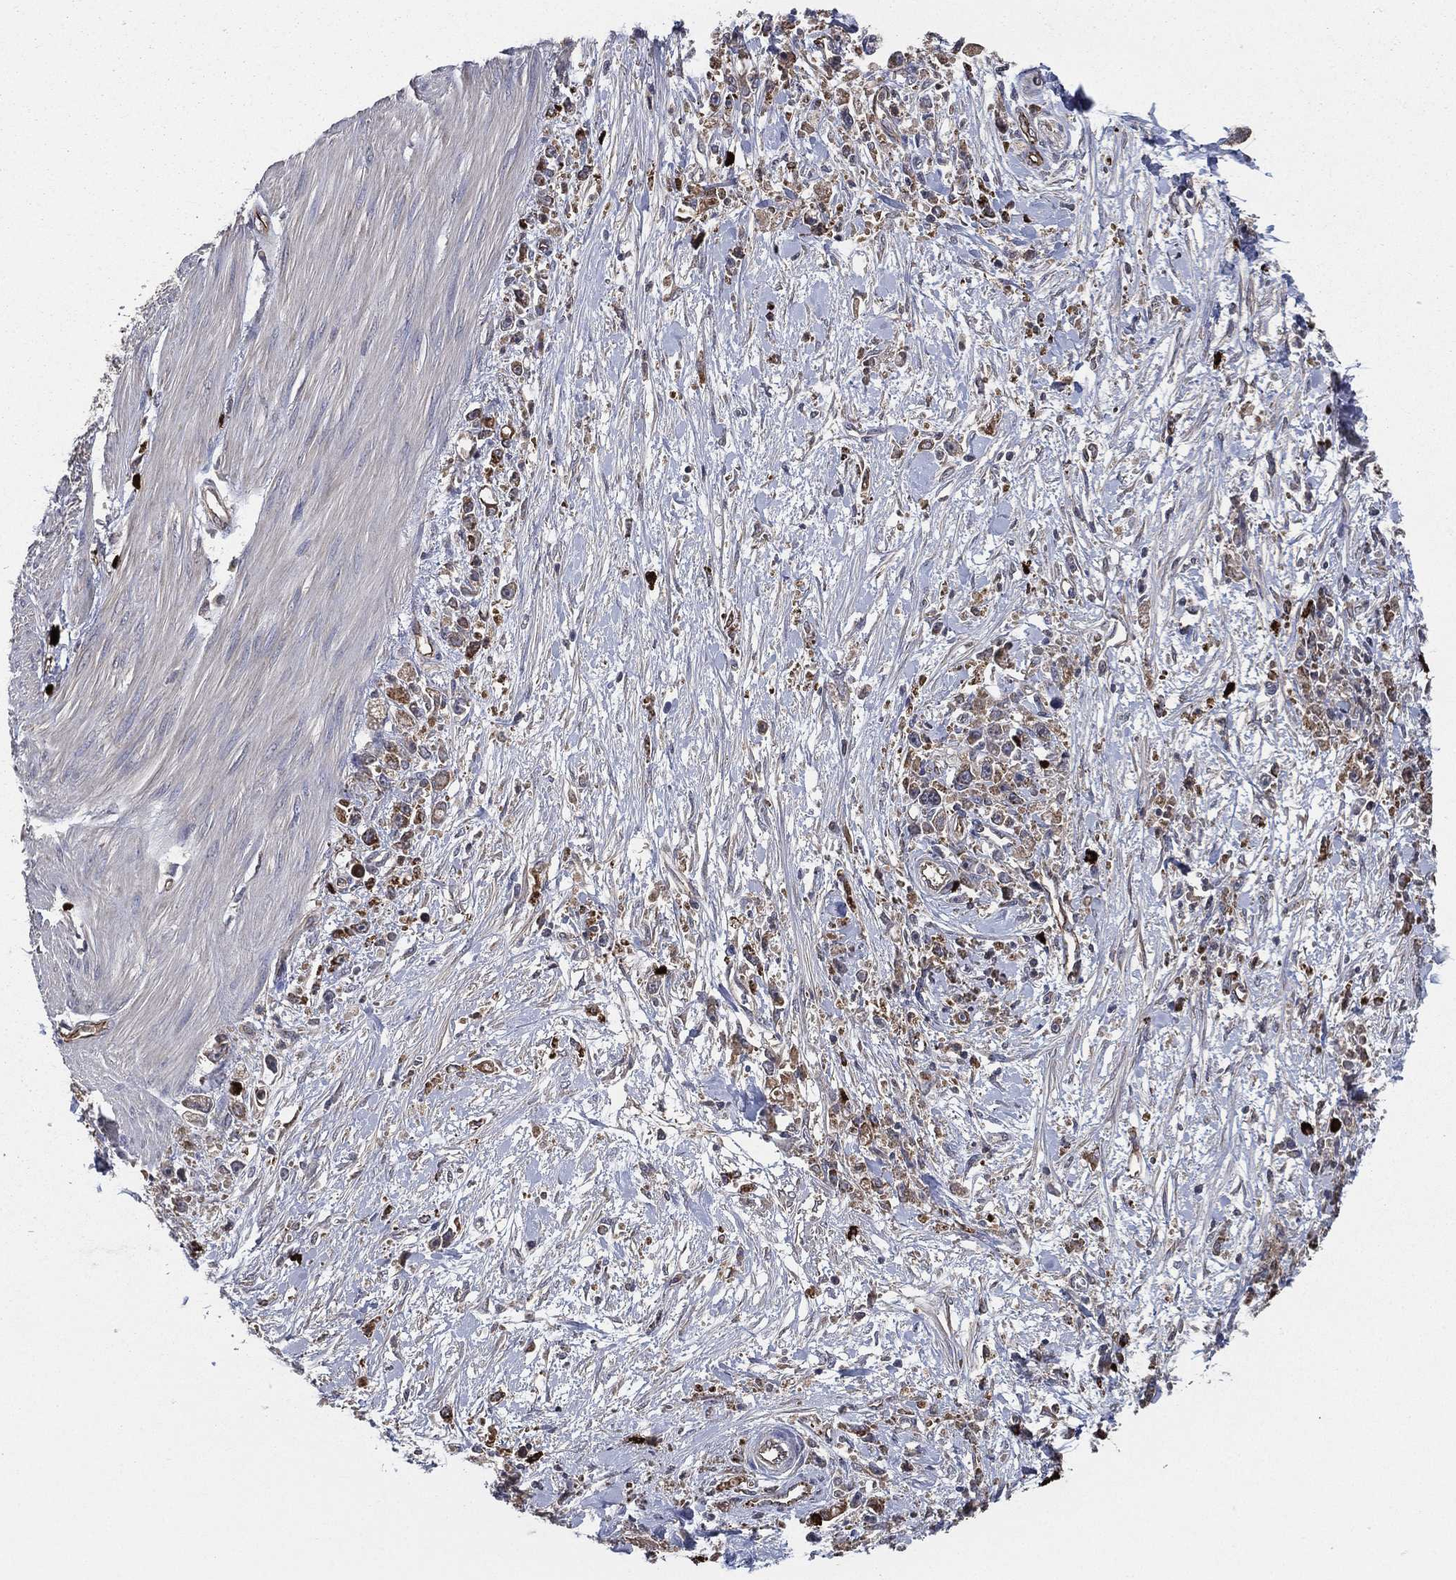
{"staining": {"intensity": "moderate", "quantity": "25%-75%", "location": "cytoplasmic/membranous"}, "tissue": "stomach cancer", "cell_type": "Tumor cells", "image_type": "cancer", "snomed": [{"axis": "morphology", "description": "Adenocarcinoma, NOS"}, {"axis": "topography", "description": "Stomach"}], "caption": "An IHC micrograph of neoplastic tissue is shown. Protein staining in brown highlights moderate cytoplasmic/membranous positivity in adenocarcinoma (stomach) within tumor cells. The staining was performed using DAB (3,3'-diaminobenzidine) to visualize the protein expression in brown, while the nuclei were stained in blue with hematoxylin (Magnification: 20x).", "gene": "SMPD3", "patient": {"sex": "female", "age": 59}}